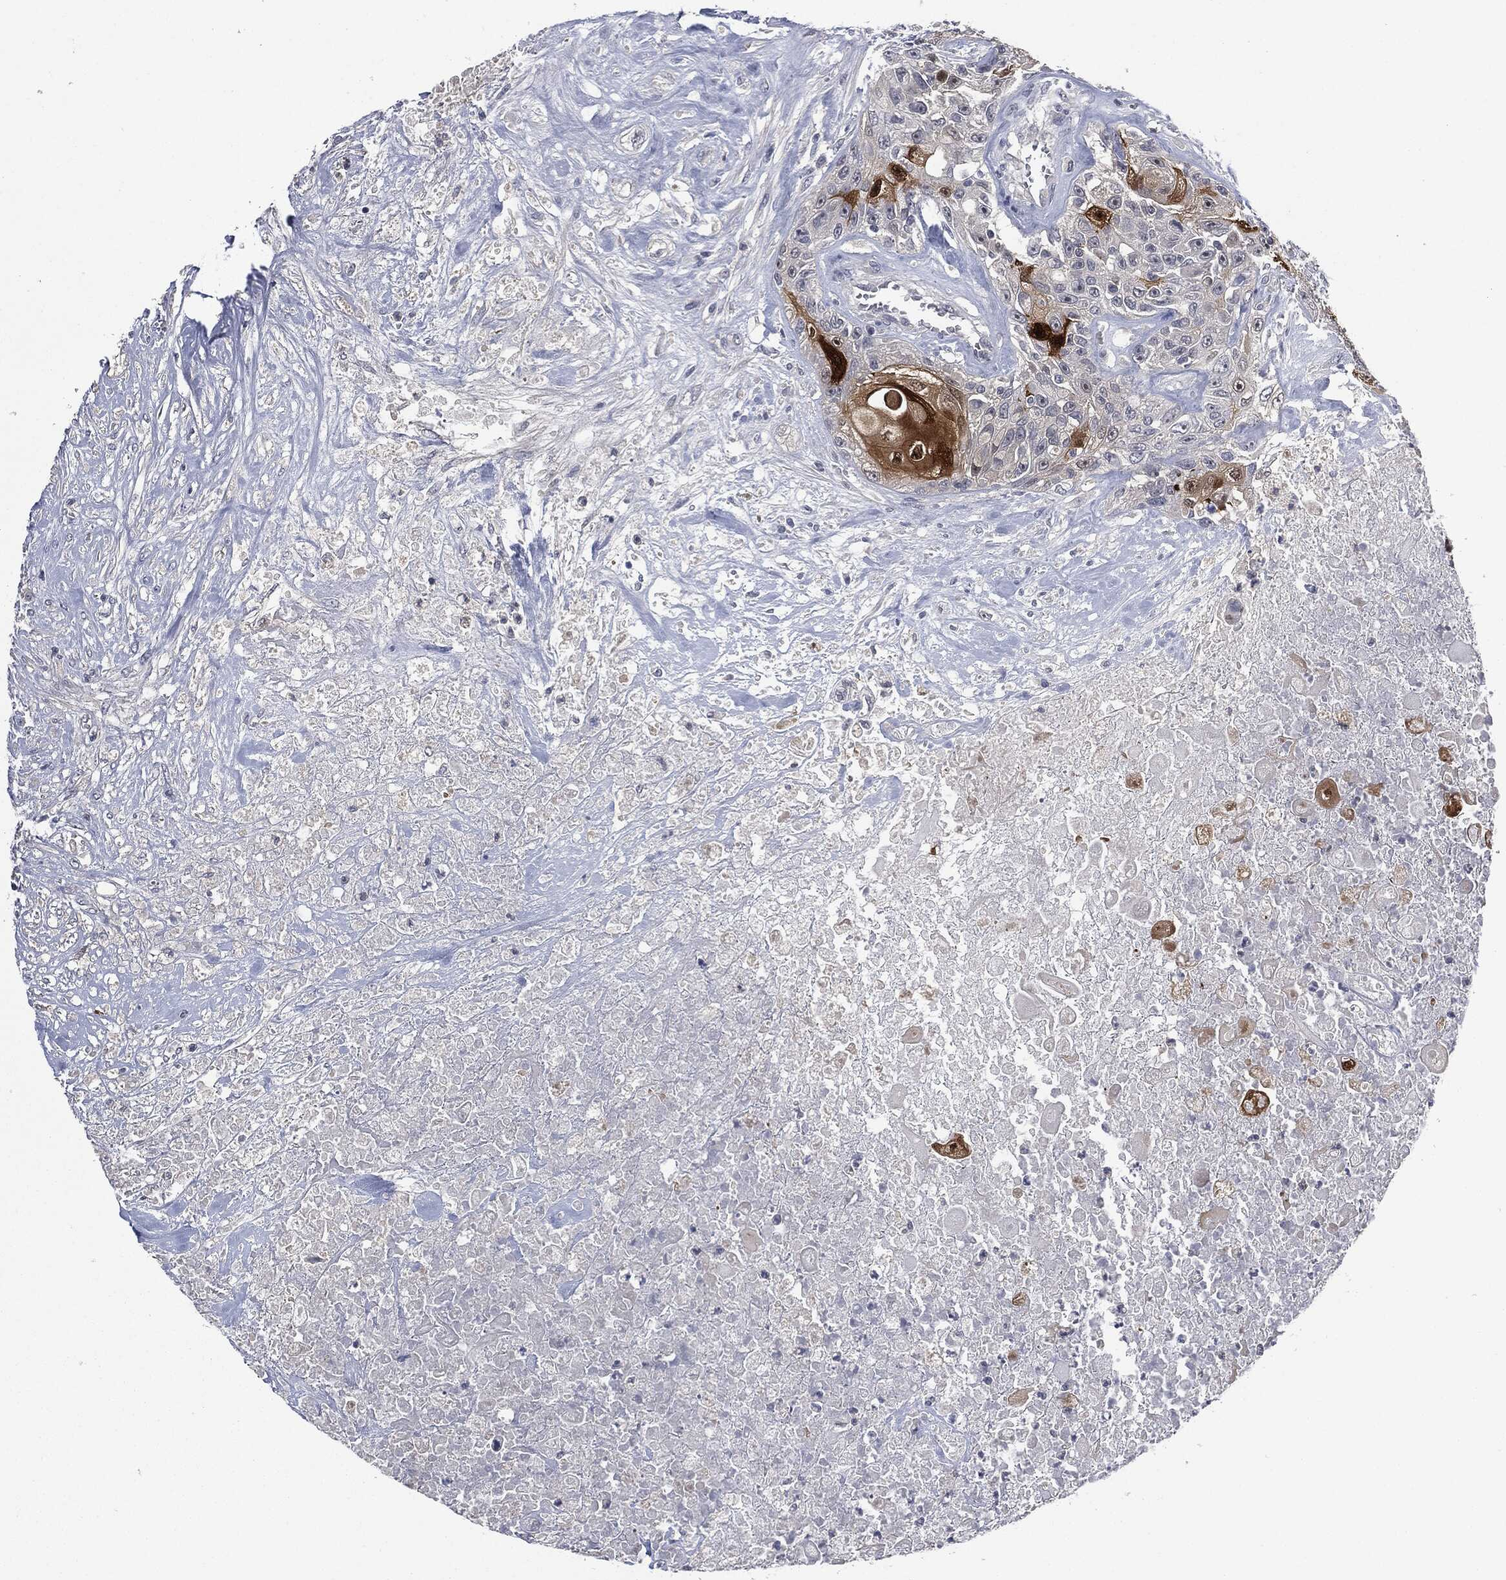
{"staining": {"intensity": "strong", "quantity": "<25%", "location": "cytoplasmic/membranous,nuclear"}, "tissue": "urothelial cancer", "cell_type": "Tumor cells", "image_type": "cancer", "snomed": [{"axis": "morphology", "description": "Urothelial carcinoma, High grade"}, {"axis": "topography", "description": "Urinary bladder"}], "caption": "A high-resolution histopathology image shows immunohistochemistry (IHC) staining of urothelial cancer, which shows strong cytoplasmic/membranous and nuclear expression in approximately <25% of tumor cells. (IHC, brightfield microscopy, high magnification).", "gene": "IL1RN", "patient": {"sex": "female", "age": 56}}